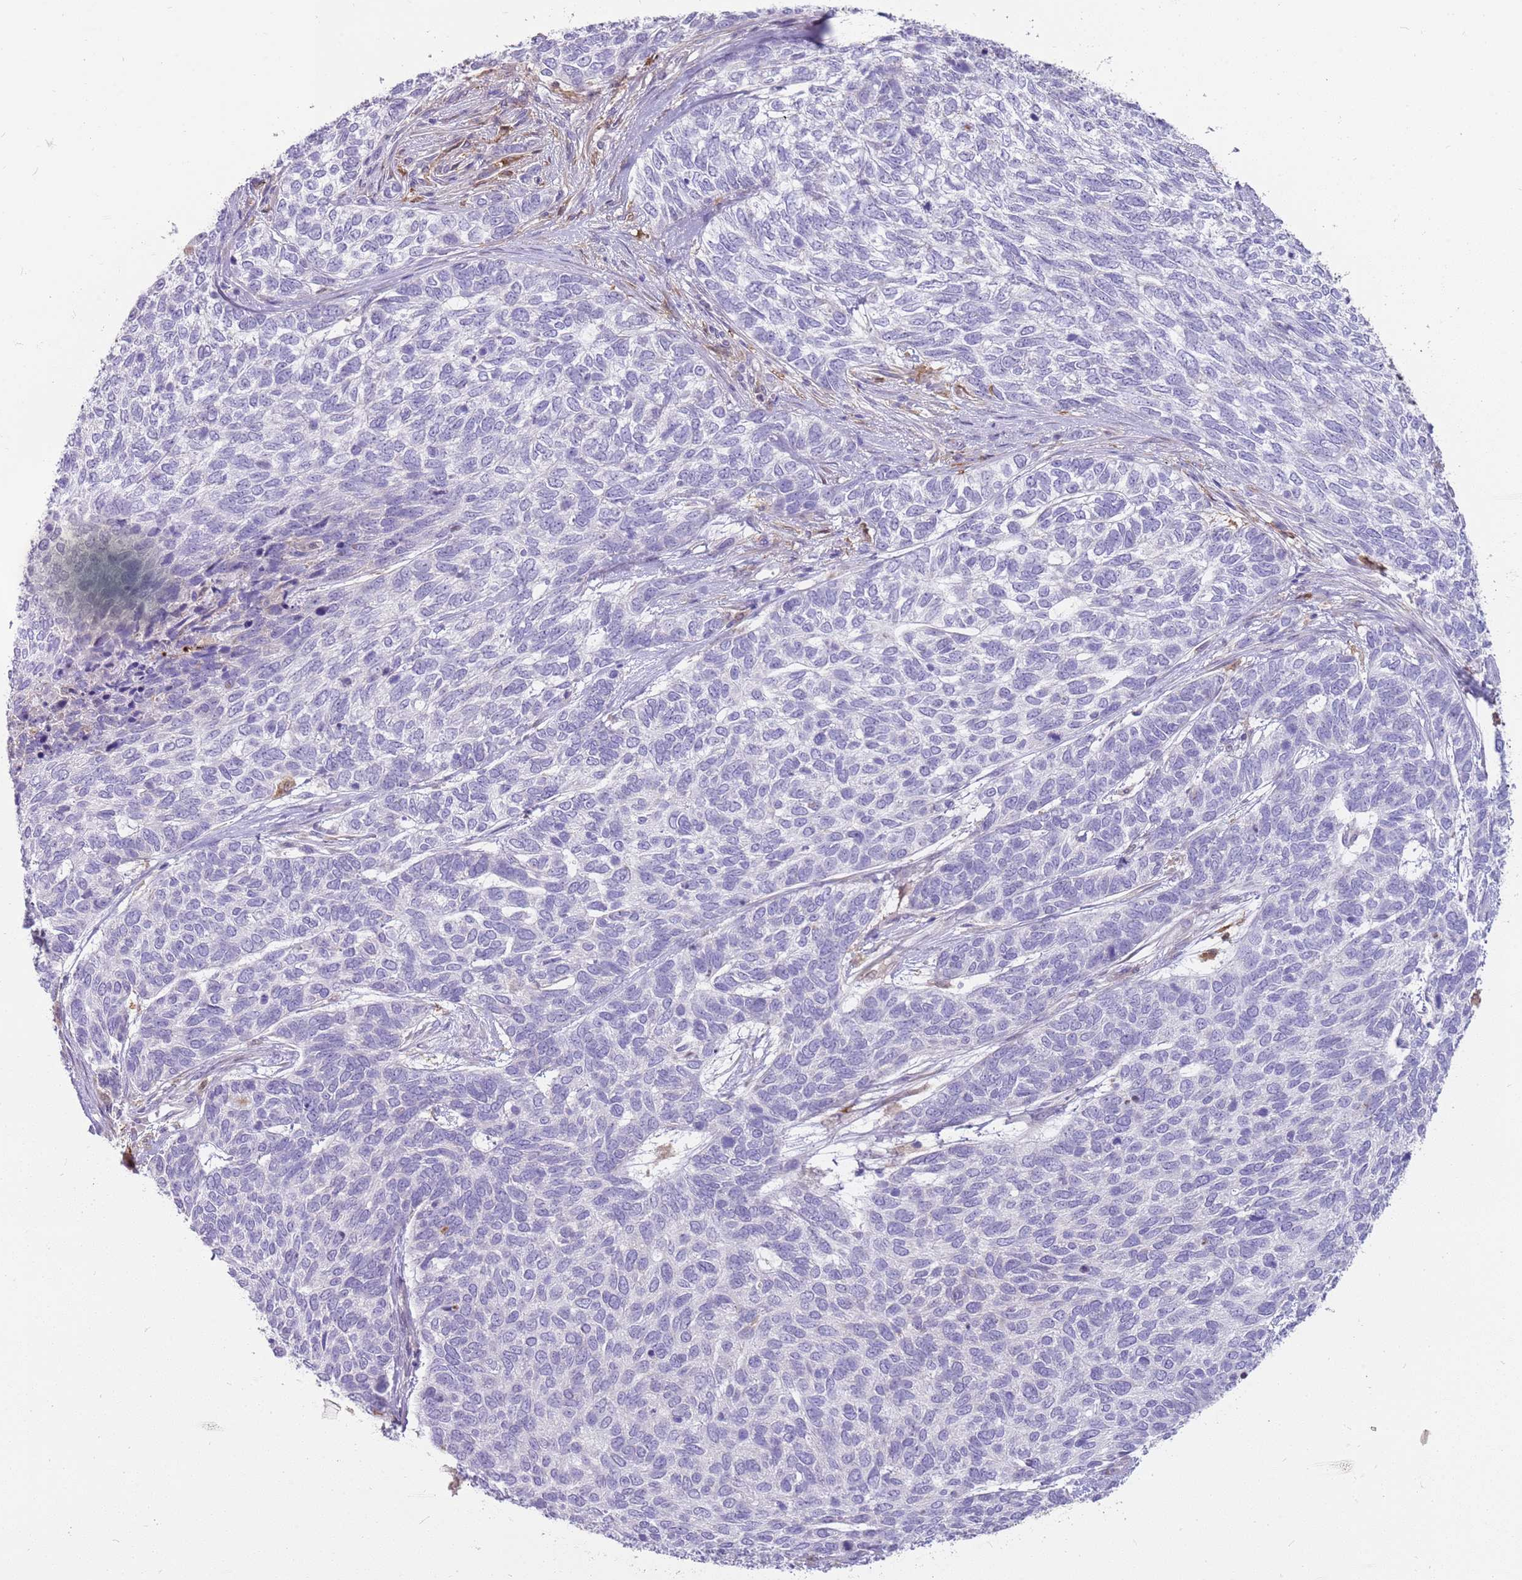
{"staining": {"intensity": "negative", "quantity": "none", "location": "none"}, "tissue": "skin cancer", "cell_type": "Tumor cells", "image_type": "cancer", "snomed": [{"axis": "morphology", "description": "Basal cell carcinoma"}, {"axis": "topography", "description": "Skin"}], "caption": "The histopathology image reveals no staining of tumor cells in skin cancer.", "gene": "DIPK1C", "patient": {"sex": "female", "age": 65}}